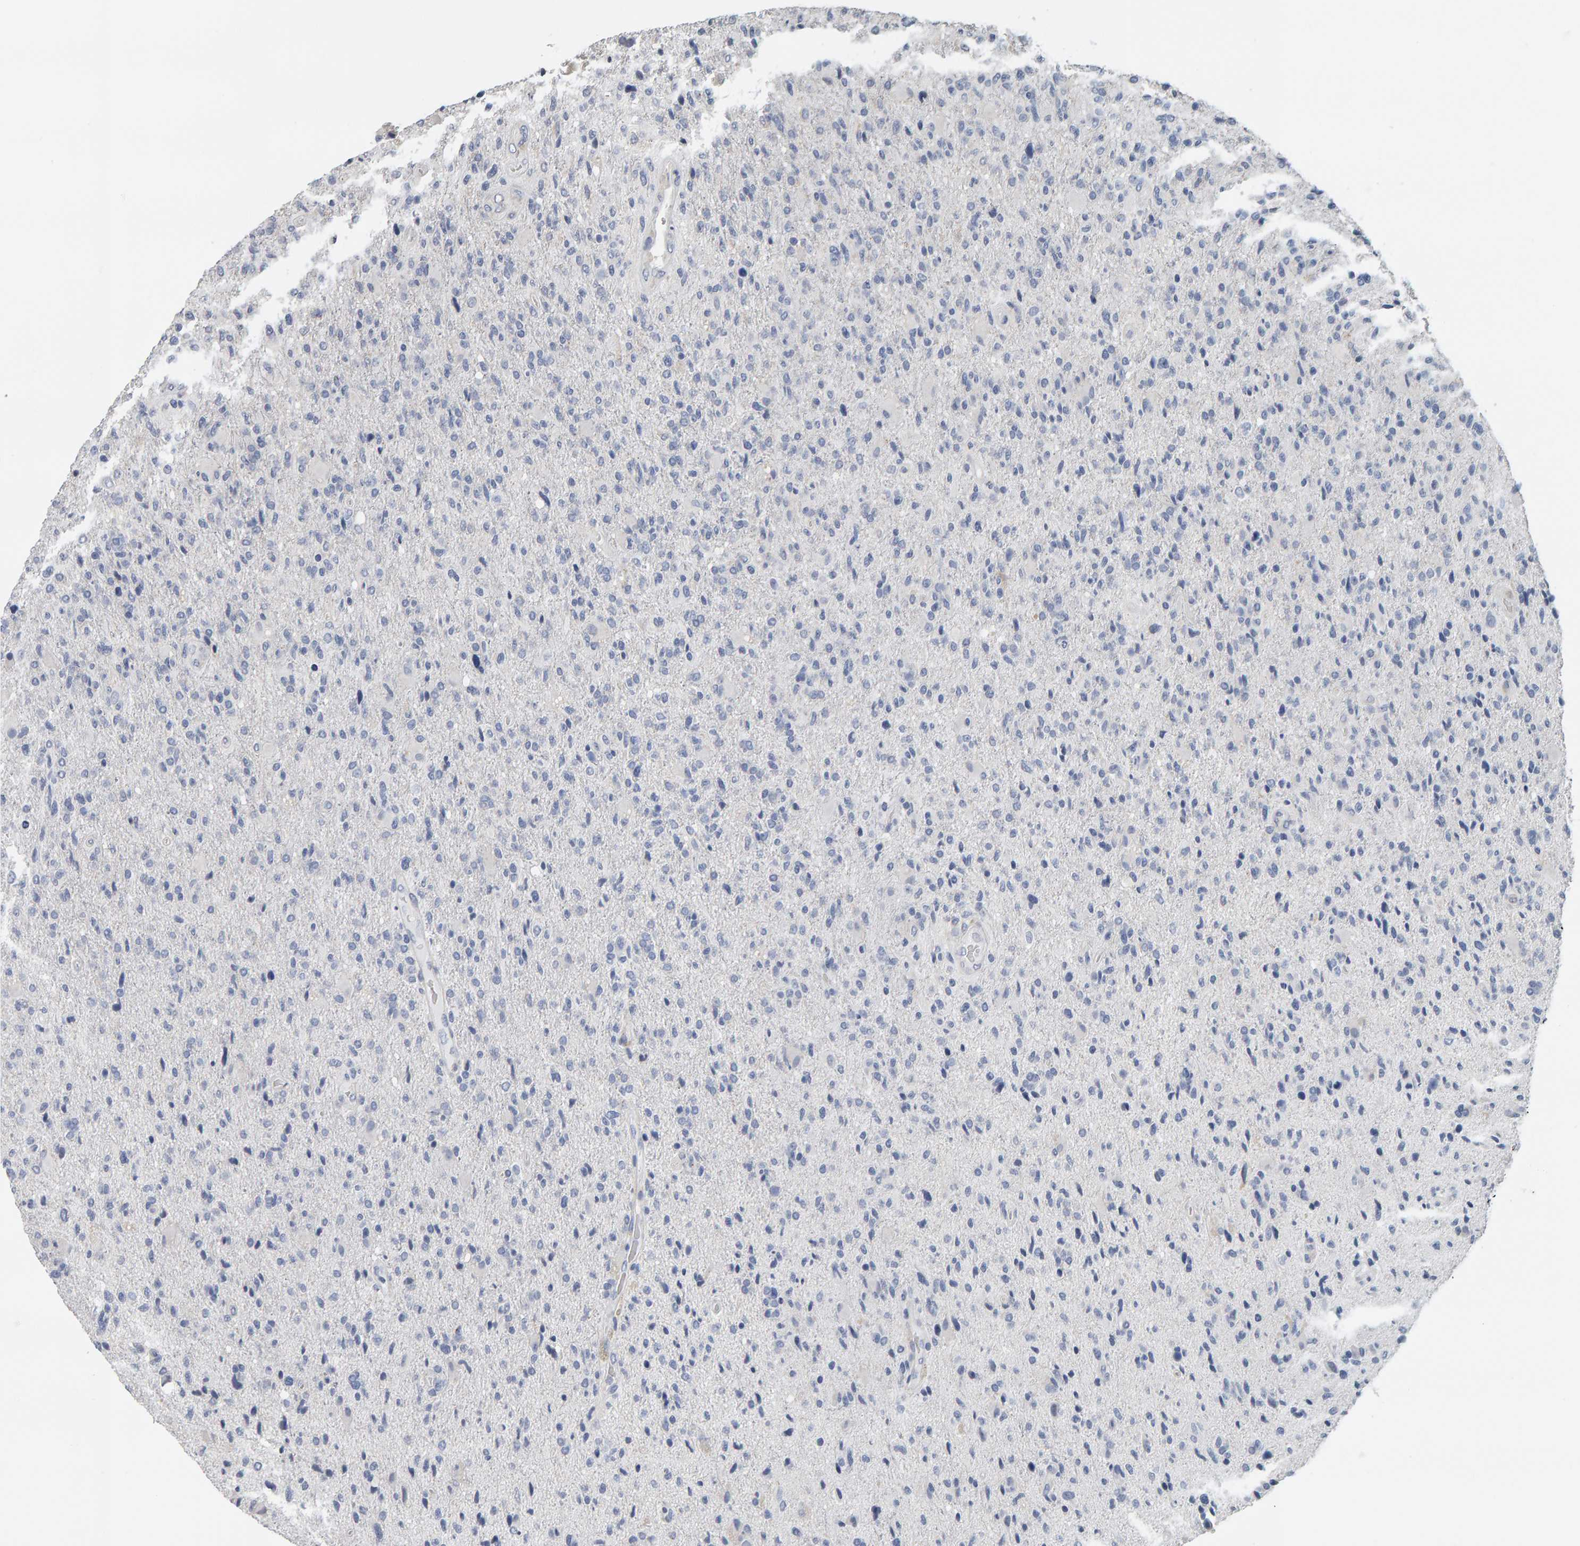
{"staining": {"intensity": "negative", "quantity": "none", "location": "none"}, "tissue": "glioma", "cell_type": "Tumor cells", "image_type": "cancer", "snomed": [{"axis": "morphology", "description": "Glioma, malignant, High grade"}, {"axis": "topography", "description": "Brain"}], "caption": "Immunohistochemical staining of malignant glioma (high-grade) shows no significant staining in tumor cells.", "gene": "ADHFE1", "patient": {"sex": "male", "age": 72}}